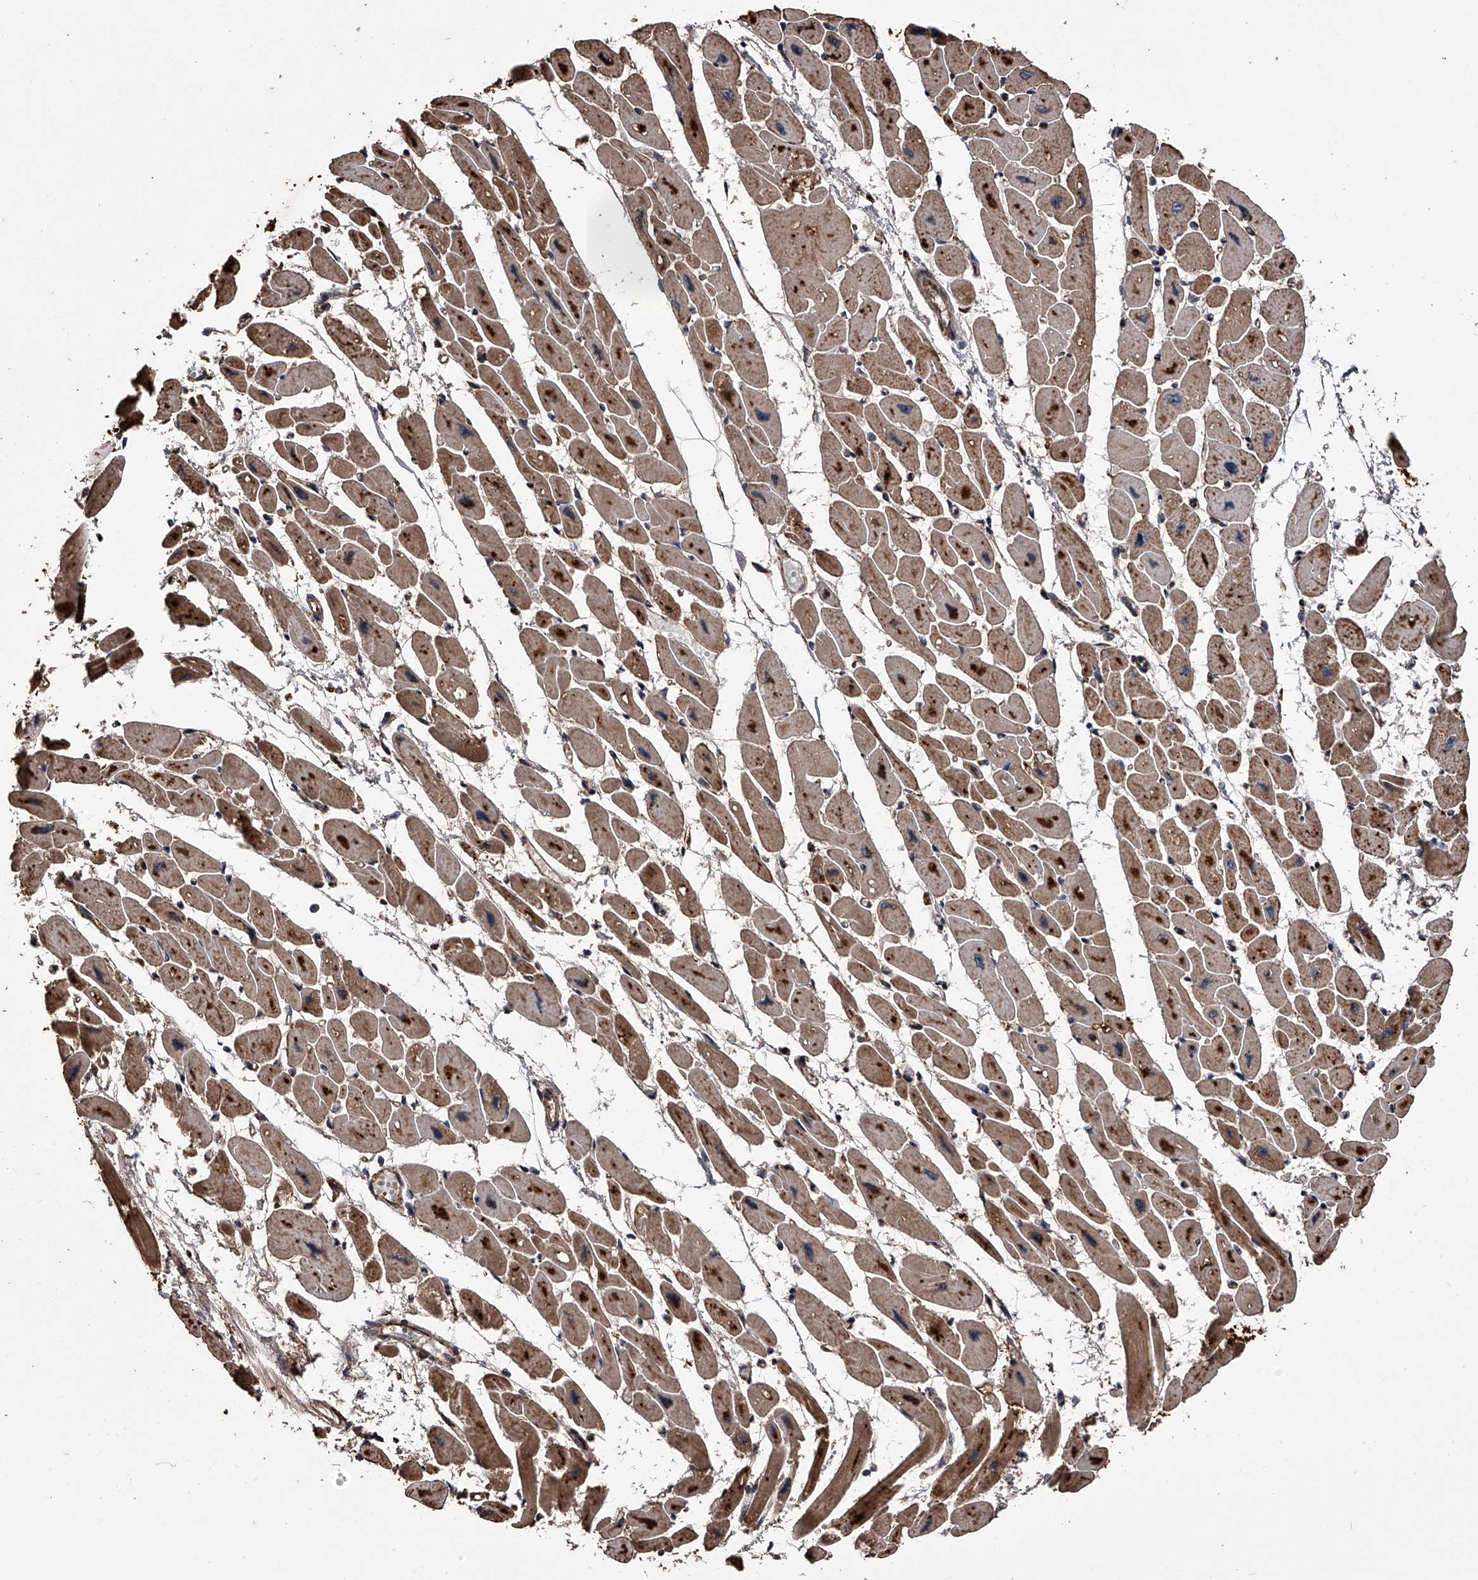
{"staining": {"intensity": "moderate", "quantity": ">75%", "location": "cytoplasmic/membranous"}, "tissue": "heart muscle", "cell_type": "Cardiomyocytes", "image_type": "normal", "snomed": [{"axis": "morphology", "description": "Normal tissue, NOS"}, {"axis": "topography", "description": "Heart"}], "caption": "There is medium levels of moderate cytoplasmic/membranous positivity in cardiomyocytes of unremarkable heart muscle, as demonstrated by immunohistochemical staining (brown color).", "gene": "SMPDL3A", "patient": {"sex": "female", "age": 54}}